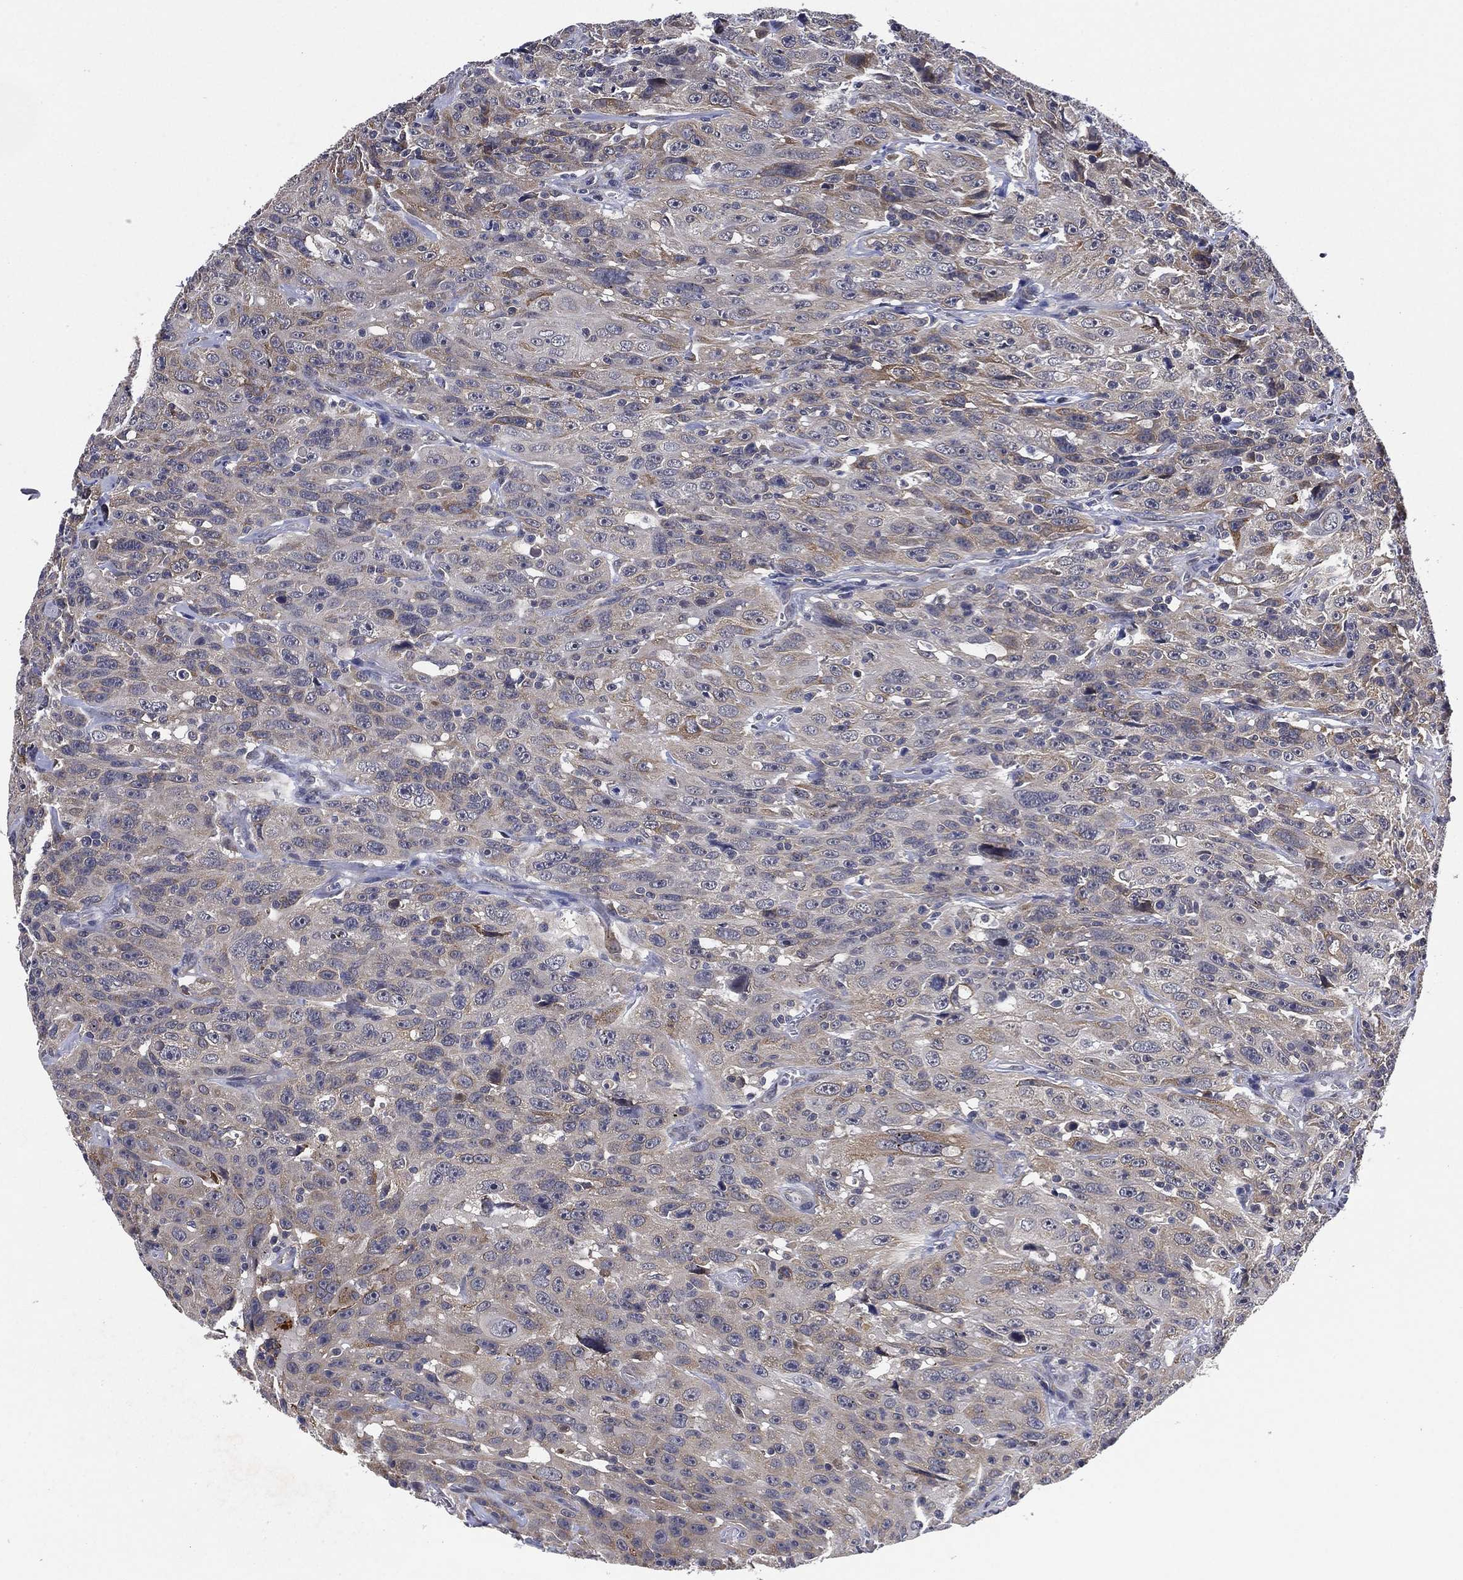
{"staining": {"intensity": "weak", "quantity": "<25%", "location": "cytoplasmic/membranous"}, "tissue": "urothelial cancer", "cell_type": "Tumor cells", "image_type": "cancer", "snomed": [{"axis": "morphology", "description": "Urothelial carcinoma, NOS"}, {"axis": "morphology", "description": "Urothelial carcinoma, High grade"}, {"axis": "topography", "description": "Urinary bladder"}], "caption": "The image demonstrates no significant expression in tumor cells of transitional cell carcinoma. (DAB (3,3'-diaminobenzidine) immunohistochemistry (IHC), high magnification).", "gene": "SELENOO", "patient": {"sex": "female", "age": 73}}